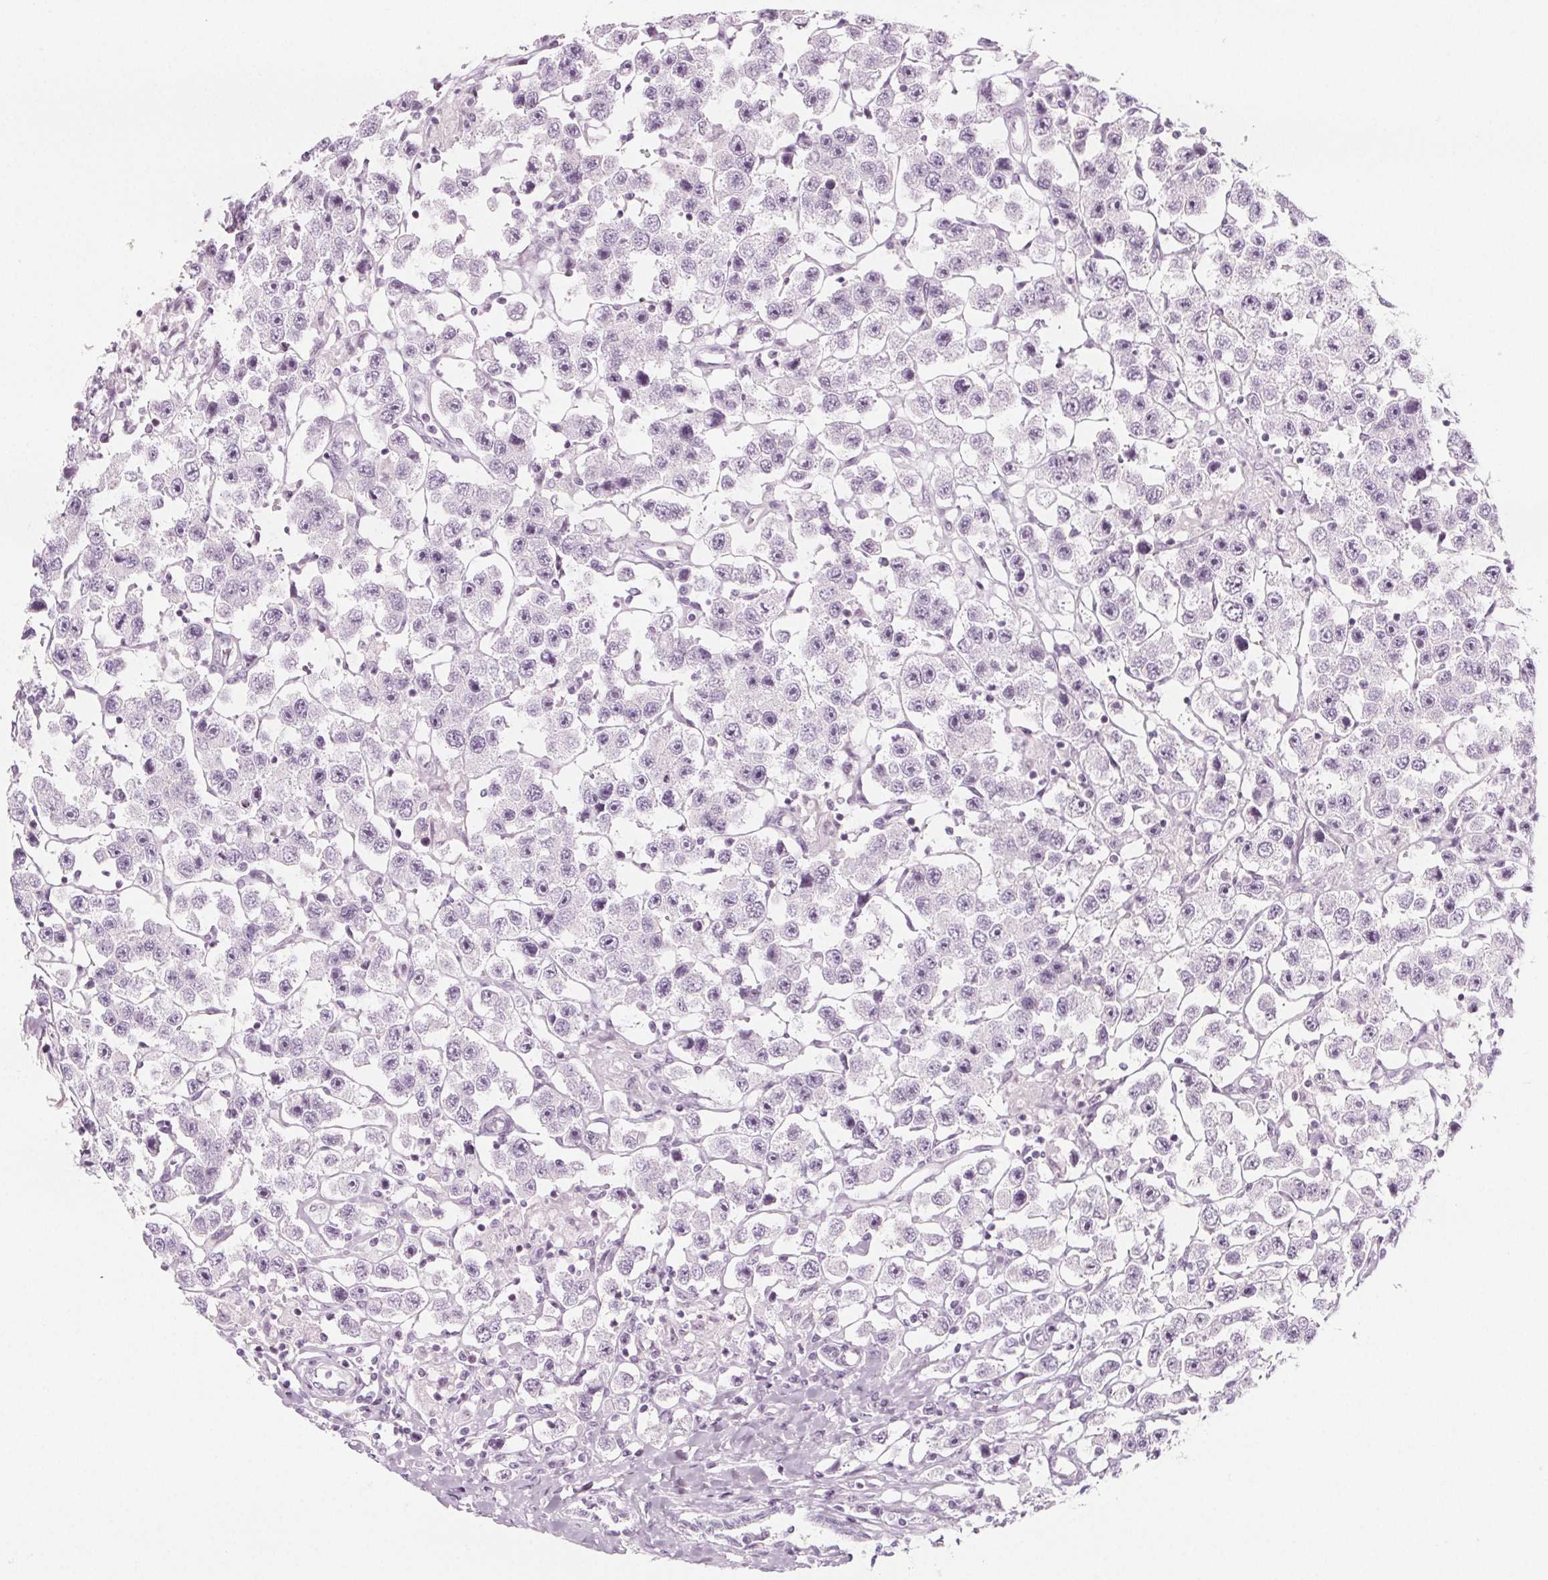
{"staining": {"intensity": "negative", "quantity": "none", "location": "none"}, "tissue": "testis cancer", "cell_type": "Tumor cells", "image_type": "cancer", "snomed": [{"axis": "morphology", "description": "Seminoma, NOS"}, {"axis": "topography", "description": "Testis"}], "caption": "Human testis seminoma stained for a protein using IHC exhibits no staining in tumor cells.", "gene": "IL17C", "patient": {"sex": "male", "age": 45}}